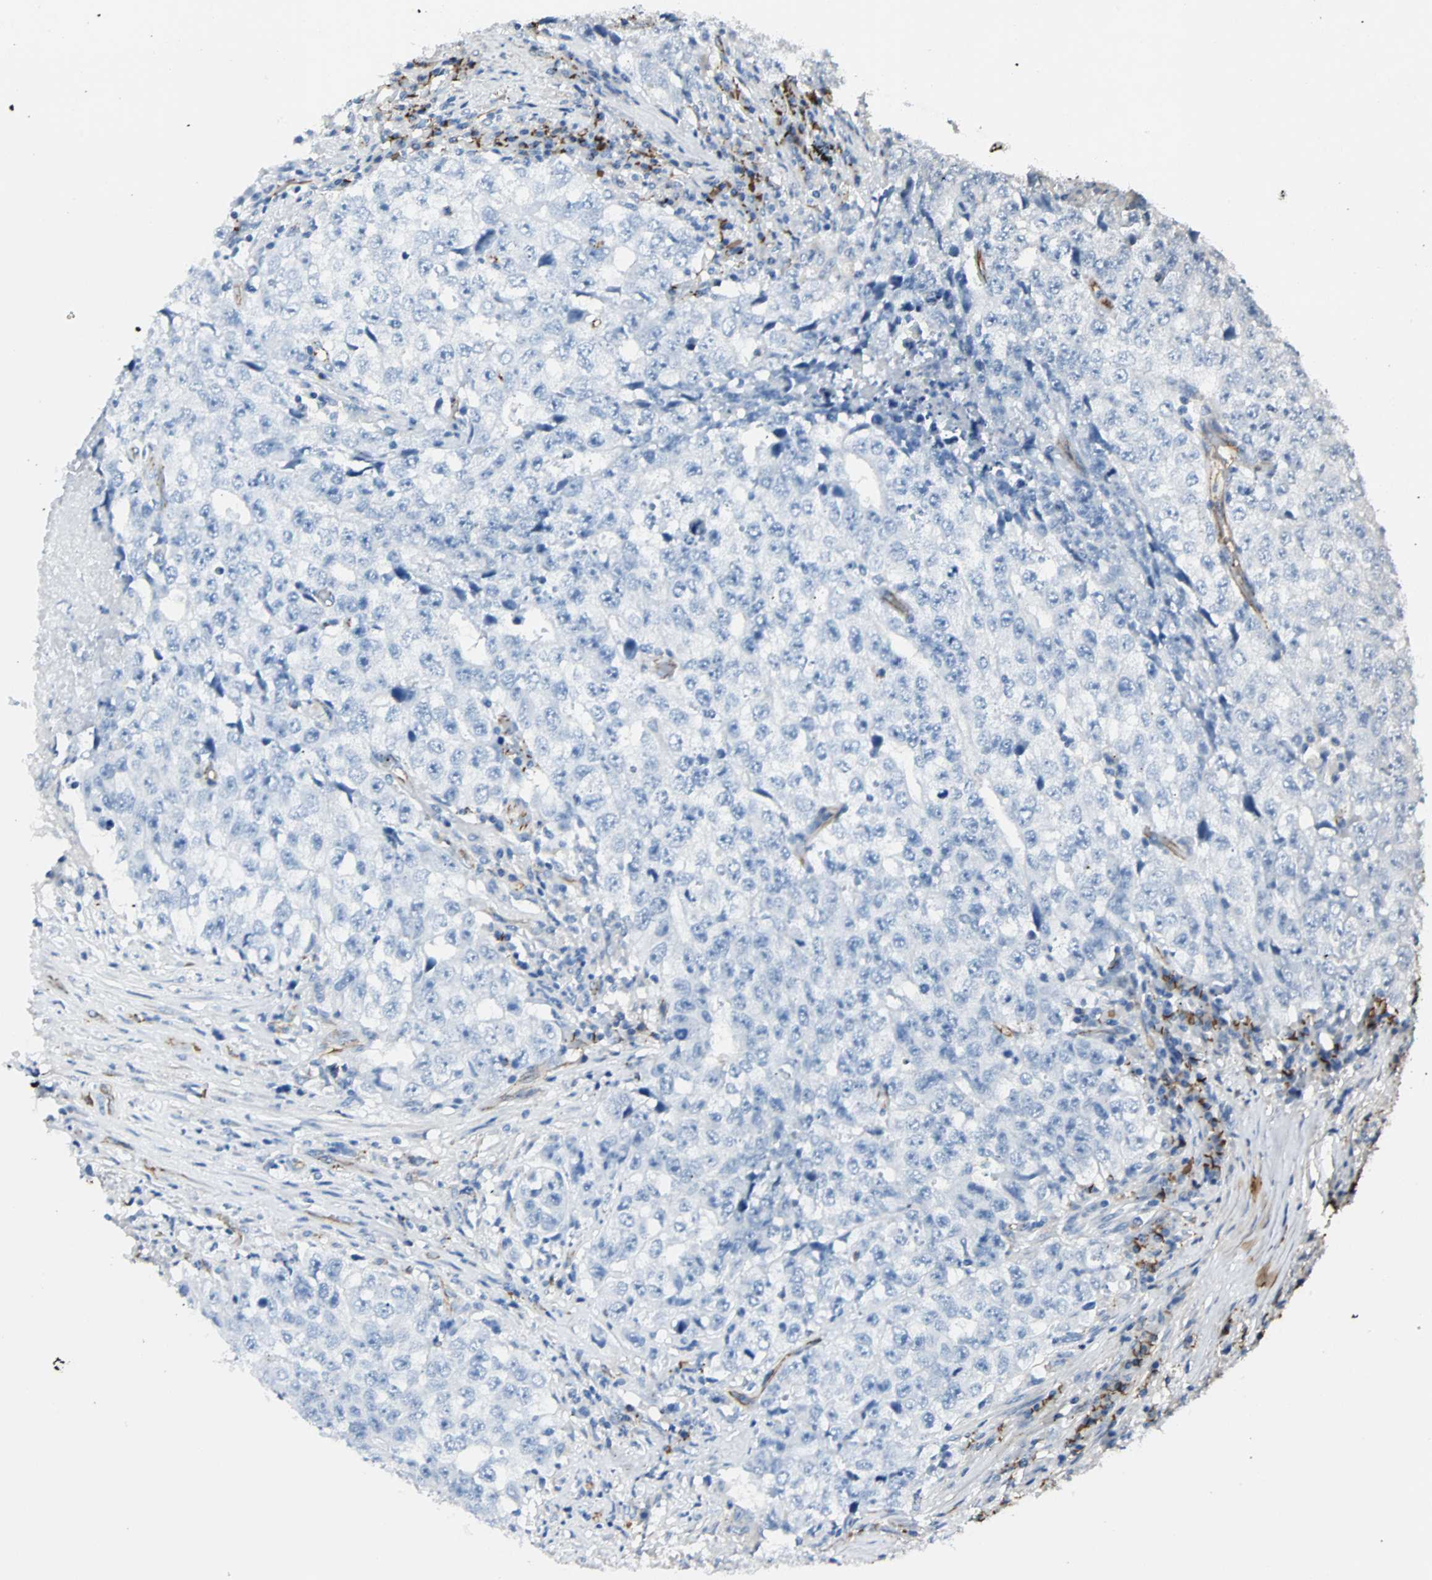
{"staining": {"intensity": "negative", "quantity": "none", "location": "none"}, "tissue": "testis cancer", "cell_type": "Tumor cells", "image_type": "cancer", "snomed": [{"axis": "morphology", "description": "Necrosis, NOS"}, {"axis": "morphology", "description": "Carcinoma, Embryonal, NOS"}, {"axis": "topography", "description": "Testis"}], "caption": "The immunohistochemistry histopathology image has no significant staining in tumor cells of testis cancer tissue.", "gene": "VPS9D1", "patient": {"sex": "male", "age": 19}}